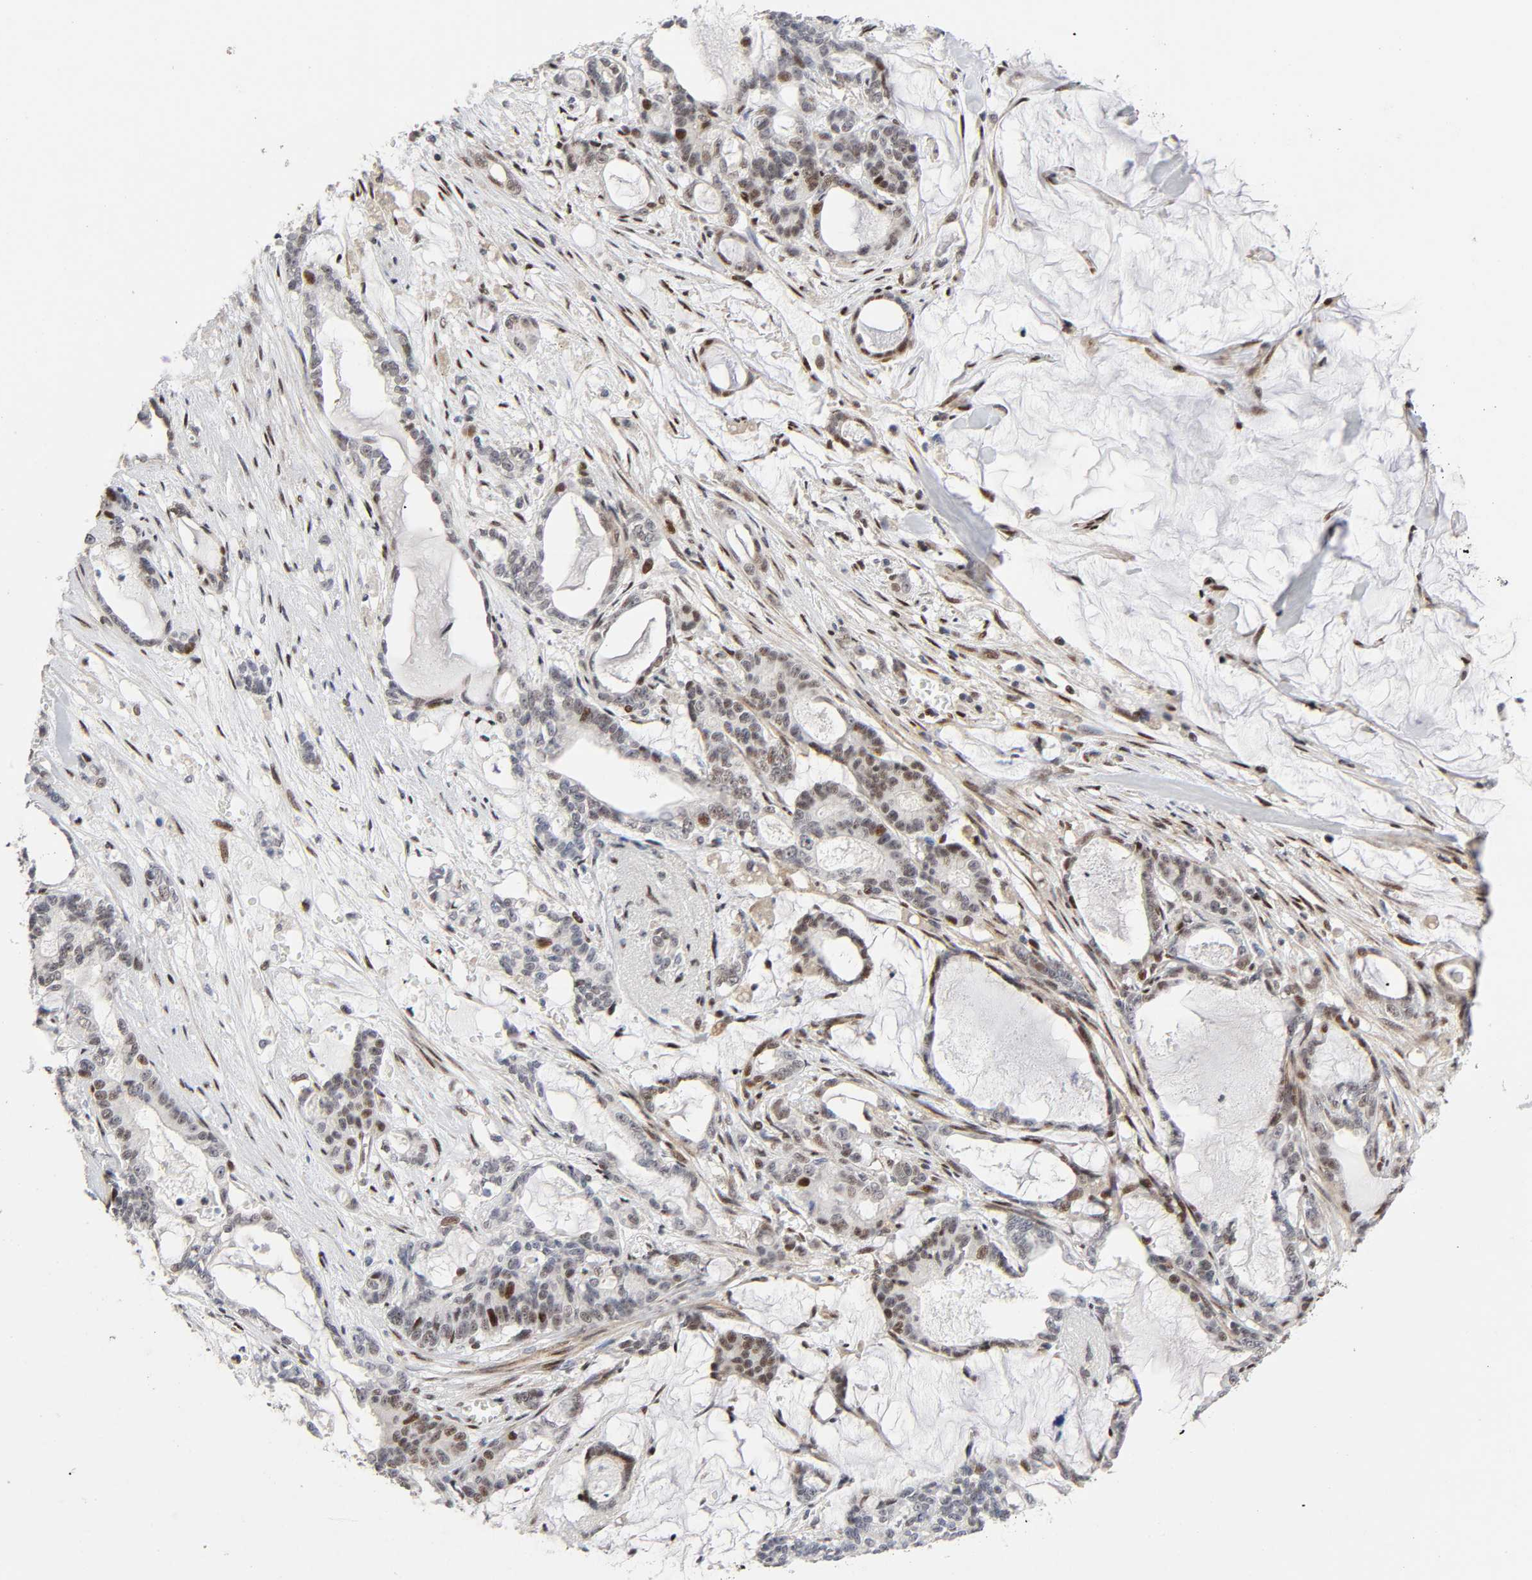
{"staining": {"intensity": "moderate", "quantity": "<25%", "location": "nuclear"}, "tissue": "pancreatic cancer", "cell_type": "Tumor cells", "image_type": "cancer", "snomed": [{"axis": "morphology", "description": "Adenocarcinoma, NOS"}, {"axis": "topography", "description": "Pancreas"}], "caption": "Tumor cells display moderate nuclear staining in about <25% of cells in pancreatic cancer (adenocarcinoma). The staining is performed using DAB (3,3'-diaminobenzidine) brown chromogen to label protein expression. The nuclei are counter-stained blue using hematoxylin.", "gene": "STK38", "patient": {"sex": "female", "age": 73}}